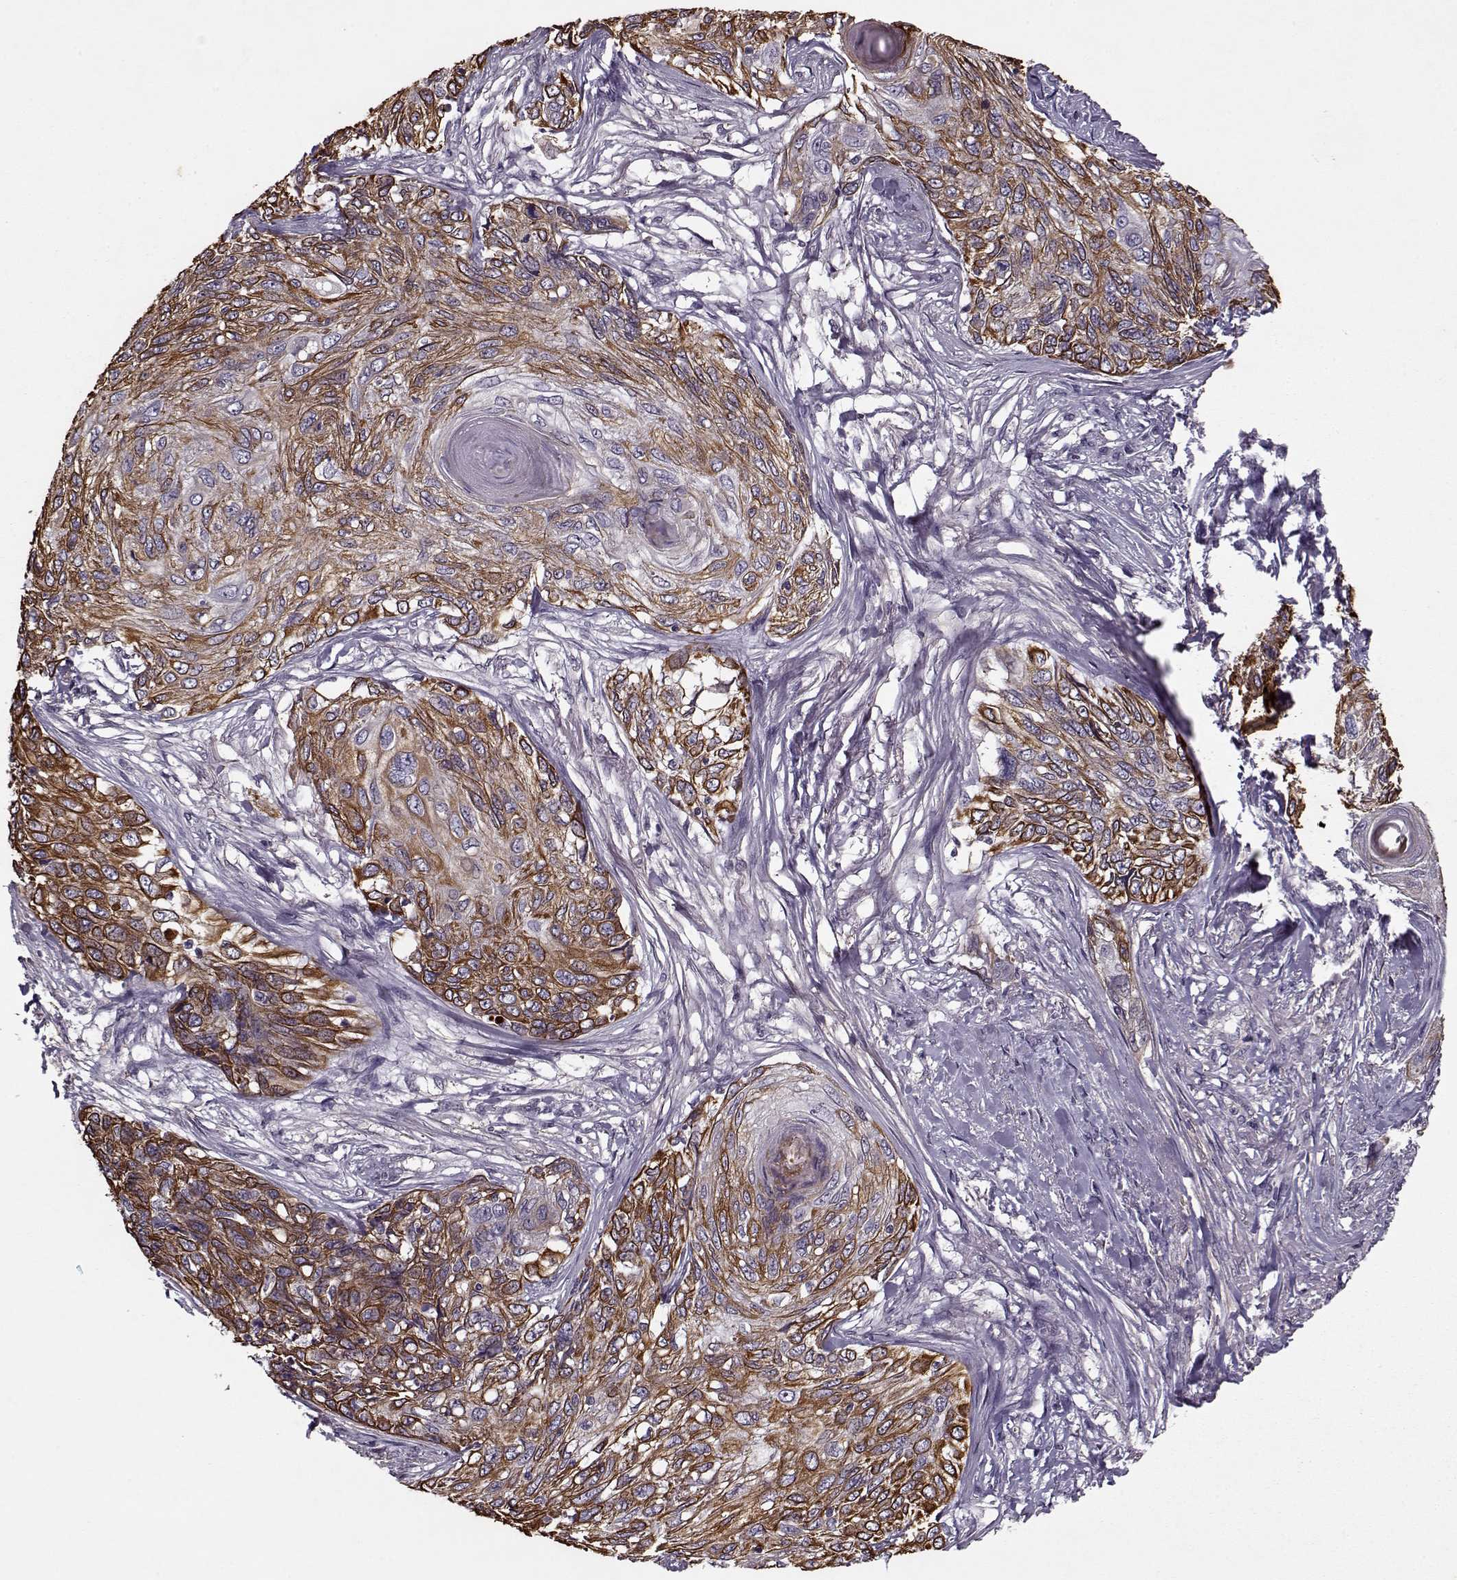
{"staining": {"intensity": "strong", "quantity": ">75%", "location": "cytoplasmic/membranous"}, "tissue": "skin cancer", "cell_type": "Tumor cells", "image_type": "cancer", "snomed": [{"axis": "morphology", "description": "Squamous cell carcinoma, NOS"}, {"axis": "topography", "description": "Skin"}], "caption": "An immunohistochemistry photomicrograph of neoplastic tissue is shown. Protein staining in brown labels strong cytoplasmic/membranous positivity in skin cancer within tumor cells.", "gene": "KRT9", "patient": {"sex": "male", "age": 92}}